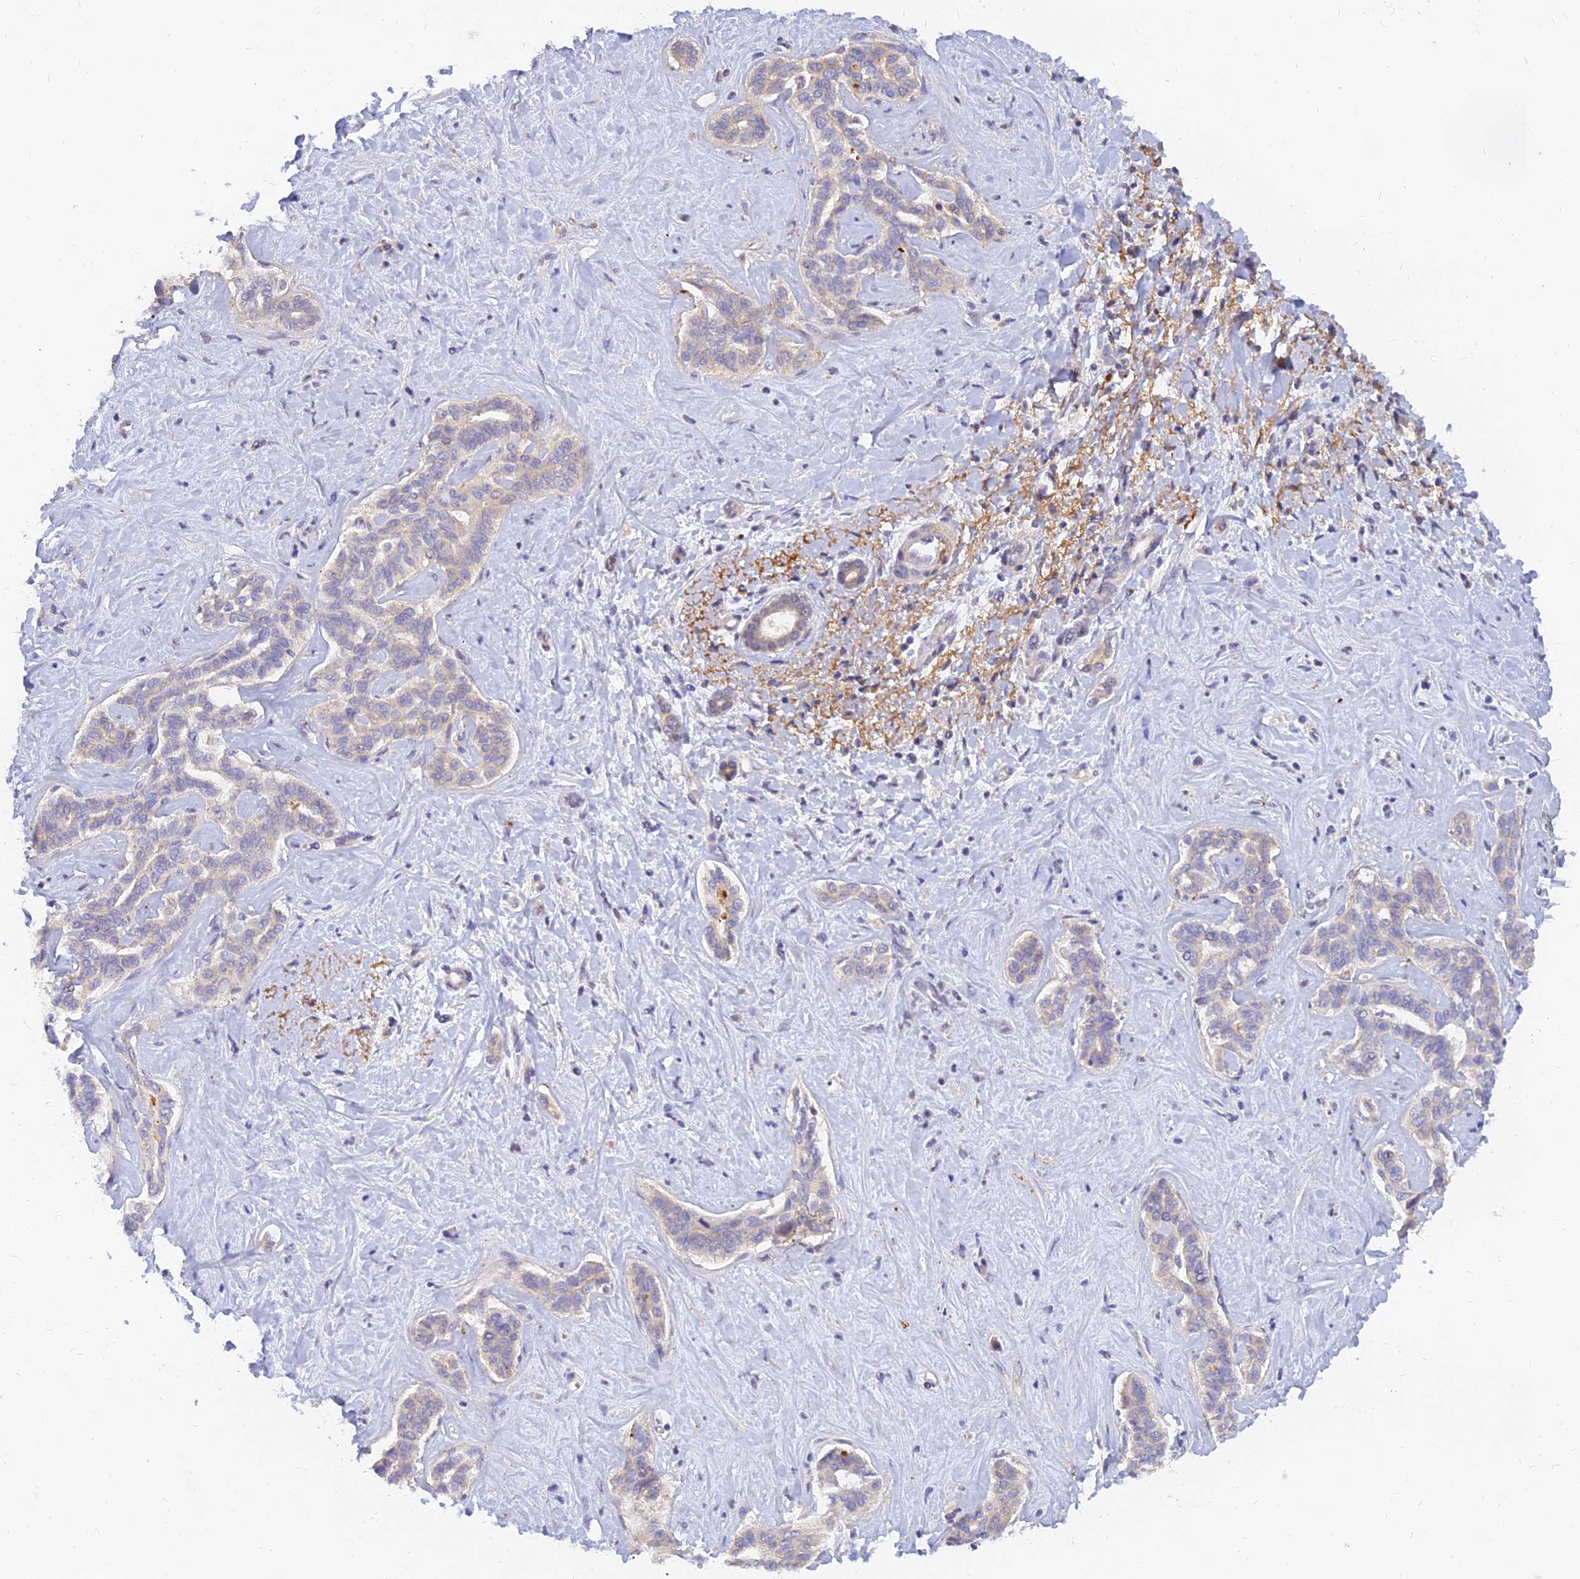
{"staining": {"intensity": "weak", "quantity": "<25%", "location": "cytoplasmic/membranous"}, "tissue": "liver cancer", "cell_type": "Tumor cells", "image_type": "cancer", "snomed": [{"axis": "morphology", "description": "Cholangiocarcinoma"}, {"axis": "topography", "description": "Liver"}], "caption": "The image reveals no significant staining in tumor cells of liver cancer (cholangiocarcinoma). (DAB immunohistochemistry, high magnification).", "gene": "ANKS4B", "patient": {"sex": "female", "age": 77}}